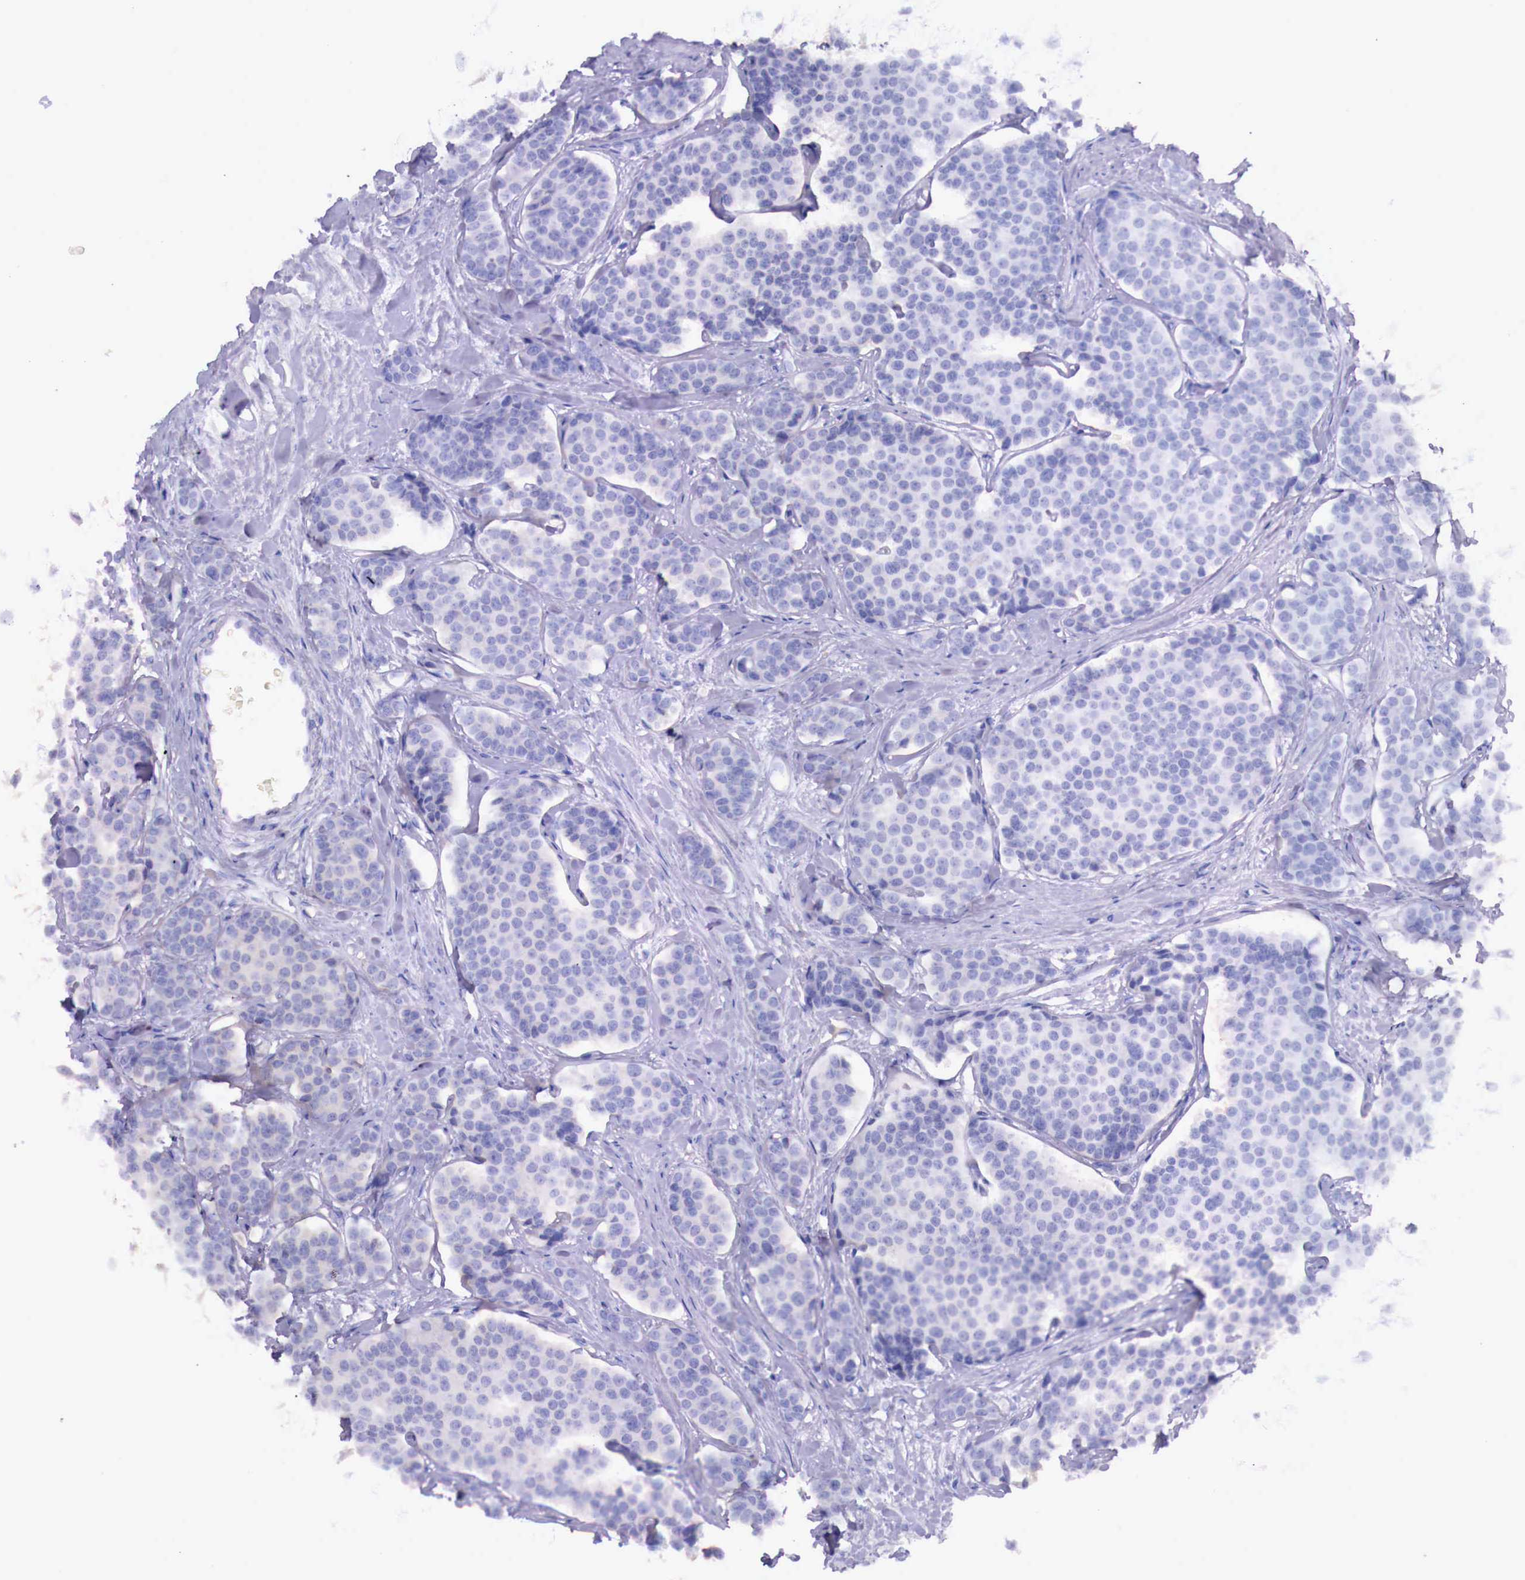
{"staining": {"intensity": "negative", "quantity": "none", "location": "none"}, "tissue": "carcinoid", "cell_type": "Tumor cells", "image_type": "cancer", "snomed": [{"axis": "morphology", "description": "Carcinoid, malignant, NOS"}, {"axis": "topography", "description": "Small intestine"}], "caption": "Tumor cells show no significant protein positivity in malignant carcinoid. (DAB immunohistochemistry (IHC), high magnification).", "gene": "GRIPAP1", "patient": {"sex": "male", "age": 60}}